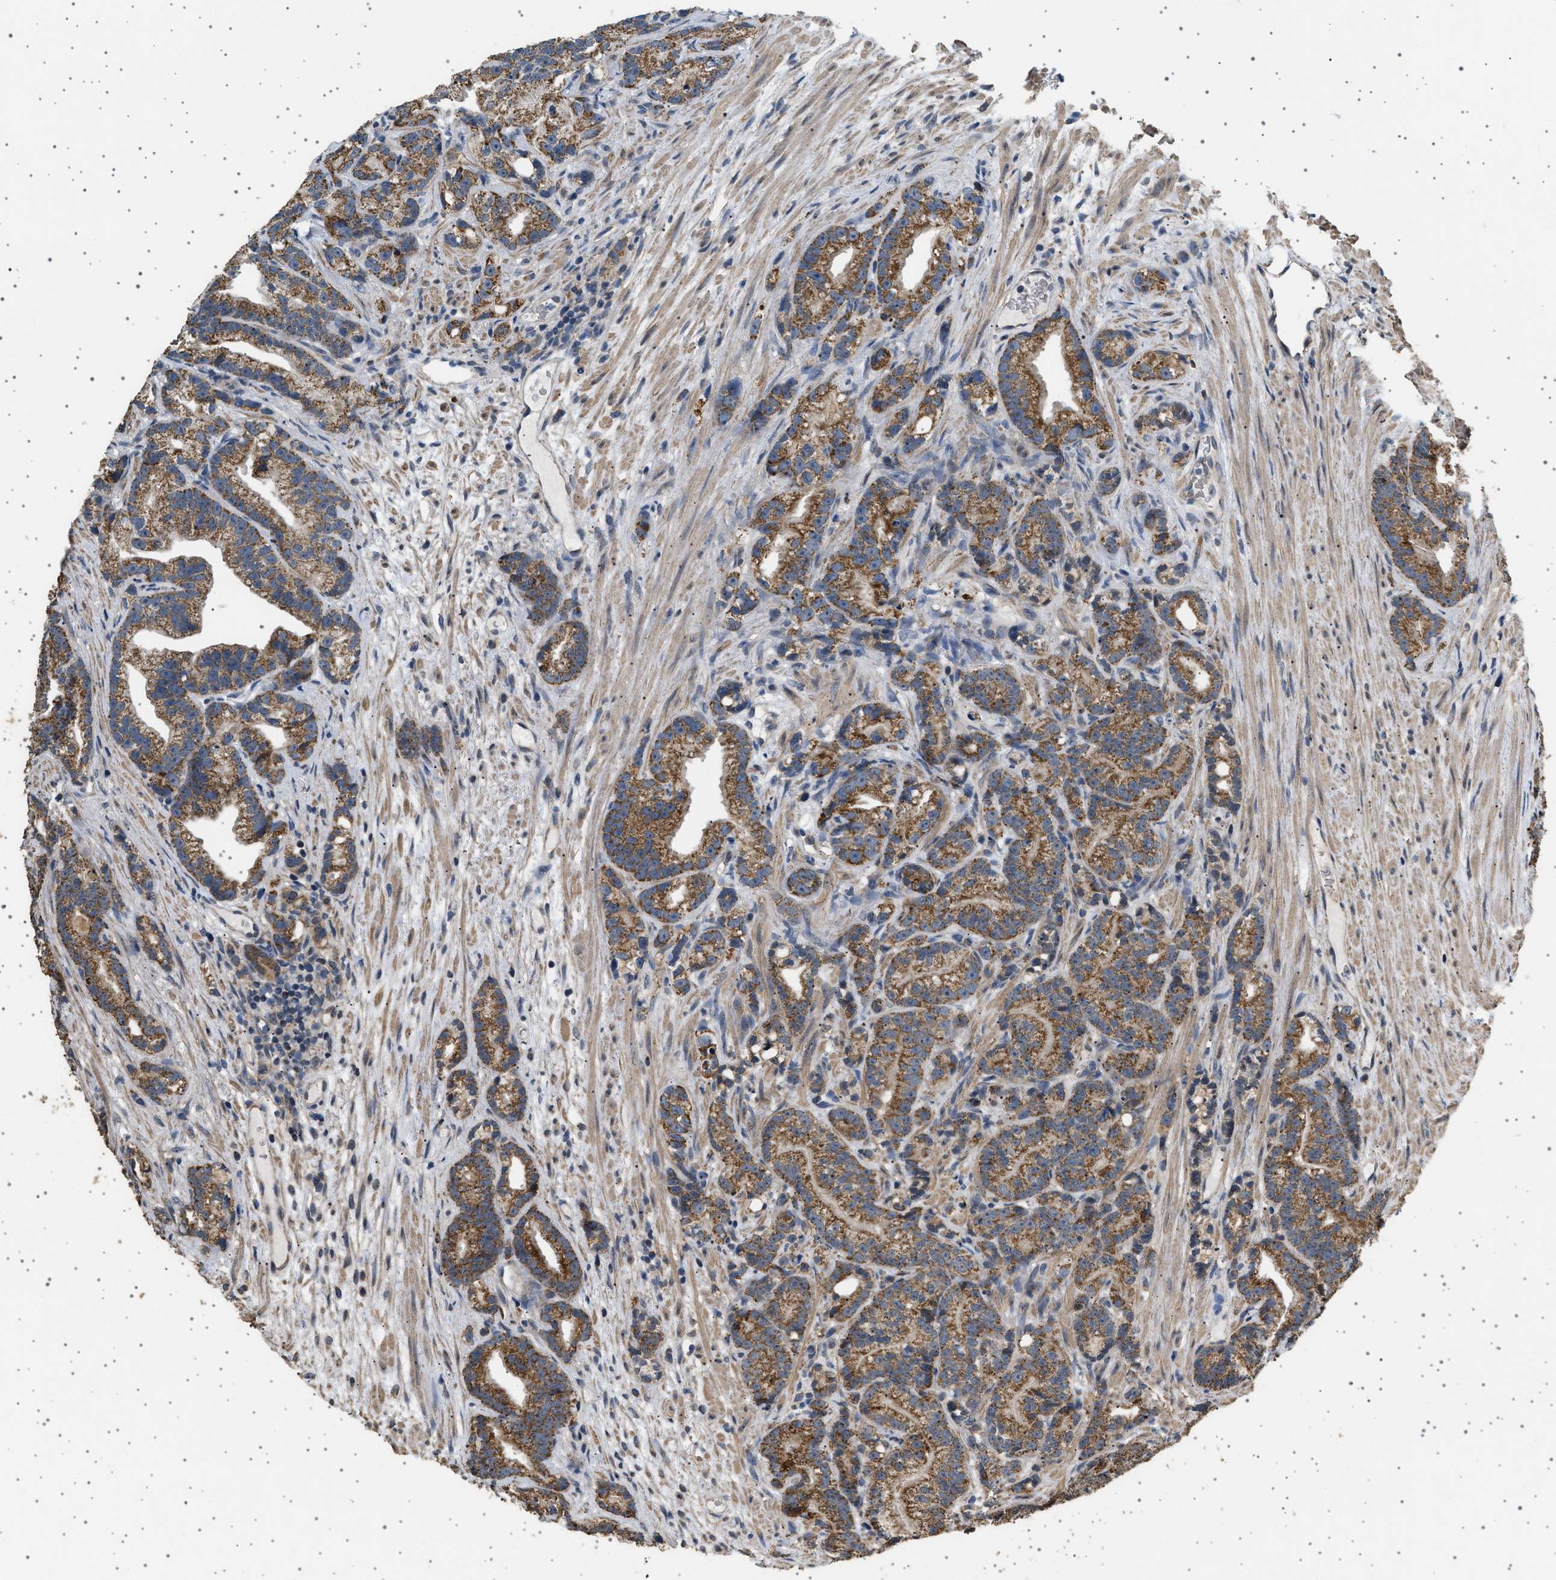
{"staining": {"intensity": "moderate", "quantity": ">75%", "location": "cytoplasmic/membranous"}, "tissue": "prostate cancer", "cell_type": "Tumor cells", "image_type": "cancer", "snomed": [{"axis": "morphology", "description": "Adenocarcinoma, Low grade"}, {"axis": "topography", "description": "Prostate"}], "caption": "Prostate cancer (low-grade adenocarcinoma) tissue exhibits moderate cytoplasmic/membranous expression in approximately >75% of tumor cells, visualized by immunohistochemistry. (IHC, brightfield microscopy, high magnification).", "gene": "KCNA4", "patient": {"sex": "male", "age": 89}}